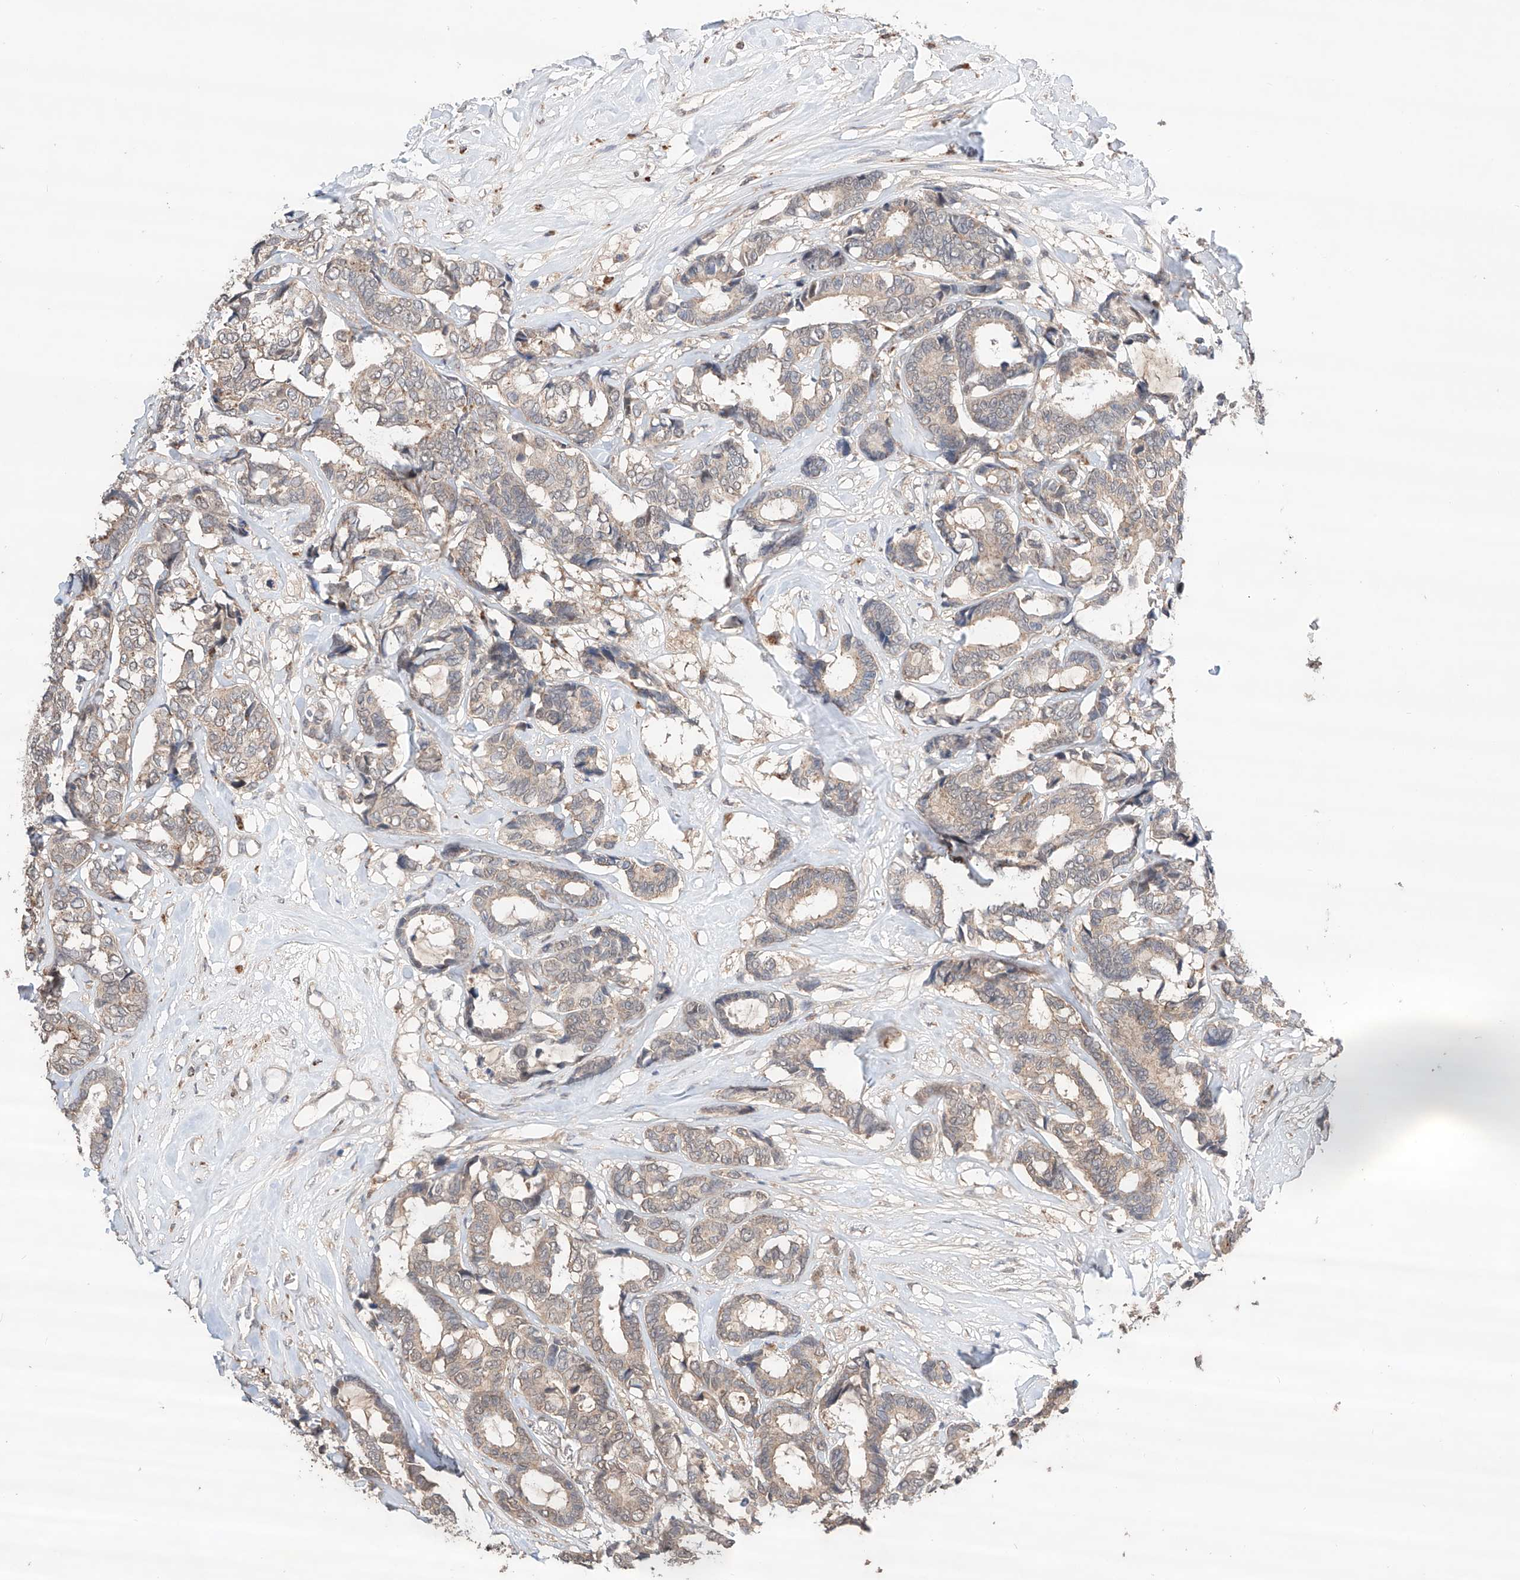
{"staining": {"intensity": "negative", "quantity": "none", "location": "none"}, "tissue": "breast cancer", "cell_type": "Tumor cells", "image_type": "cancer", "snomed": [{"axis": "morphology", "description": "Duct carcinoma"}, {"axis": "topography", "description": "Breast"}], "caption": "Tumor cells show no significant protein positivity in breast infiltrating ductal carcinoma.", "gene": "ZFHX2", "patient": {"sex": "female", "age": 87}}